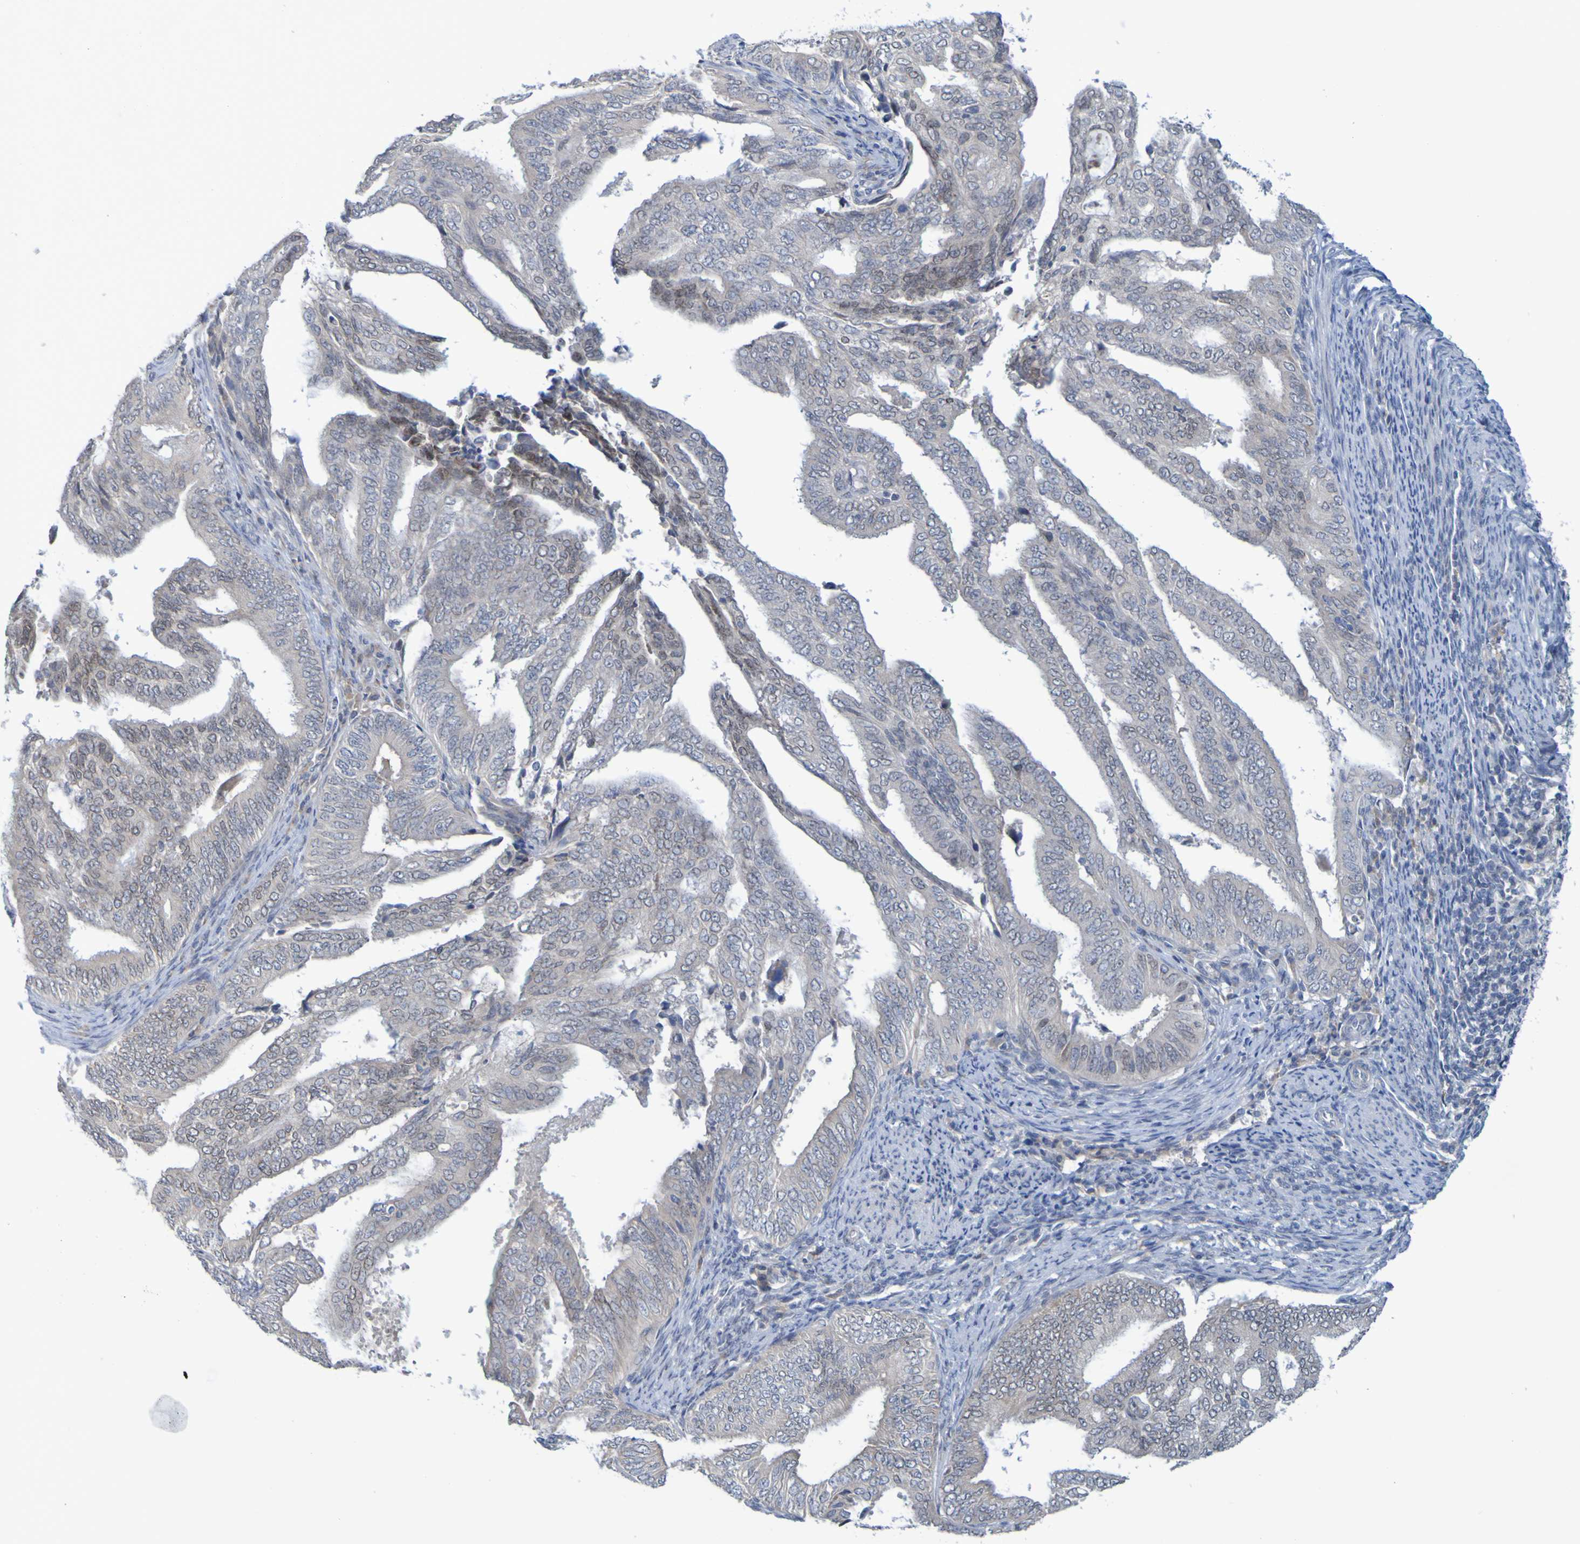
{"staining": {"intensity": "negative", "quantity": "none", "location": "none"}, "tissue": "endometrial cancer", "cell_type": "Tumor cells", "image_type": "cancer", "snomed": [{"axis": "morphology", "description": "Adenocarcinoma, NOS"}, {"axis": "topography", "description": "Endometrium"}], "caption": "The image reveals no staining of tumor cells in endometrial adenocarcinoma. (DAB (3,3'-diaminobenzidine) immunohistochemistry (IHC) visualized using brightfield microscopy, high magnification).", "gene": "LILRB5", "patient": {"sex": "female", "age": 58}}